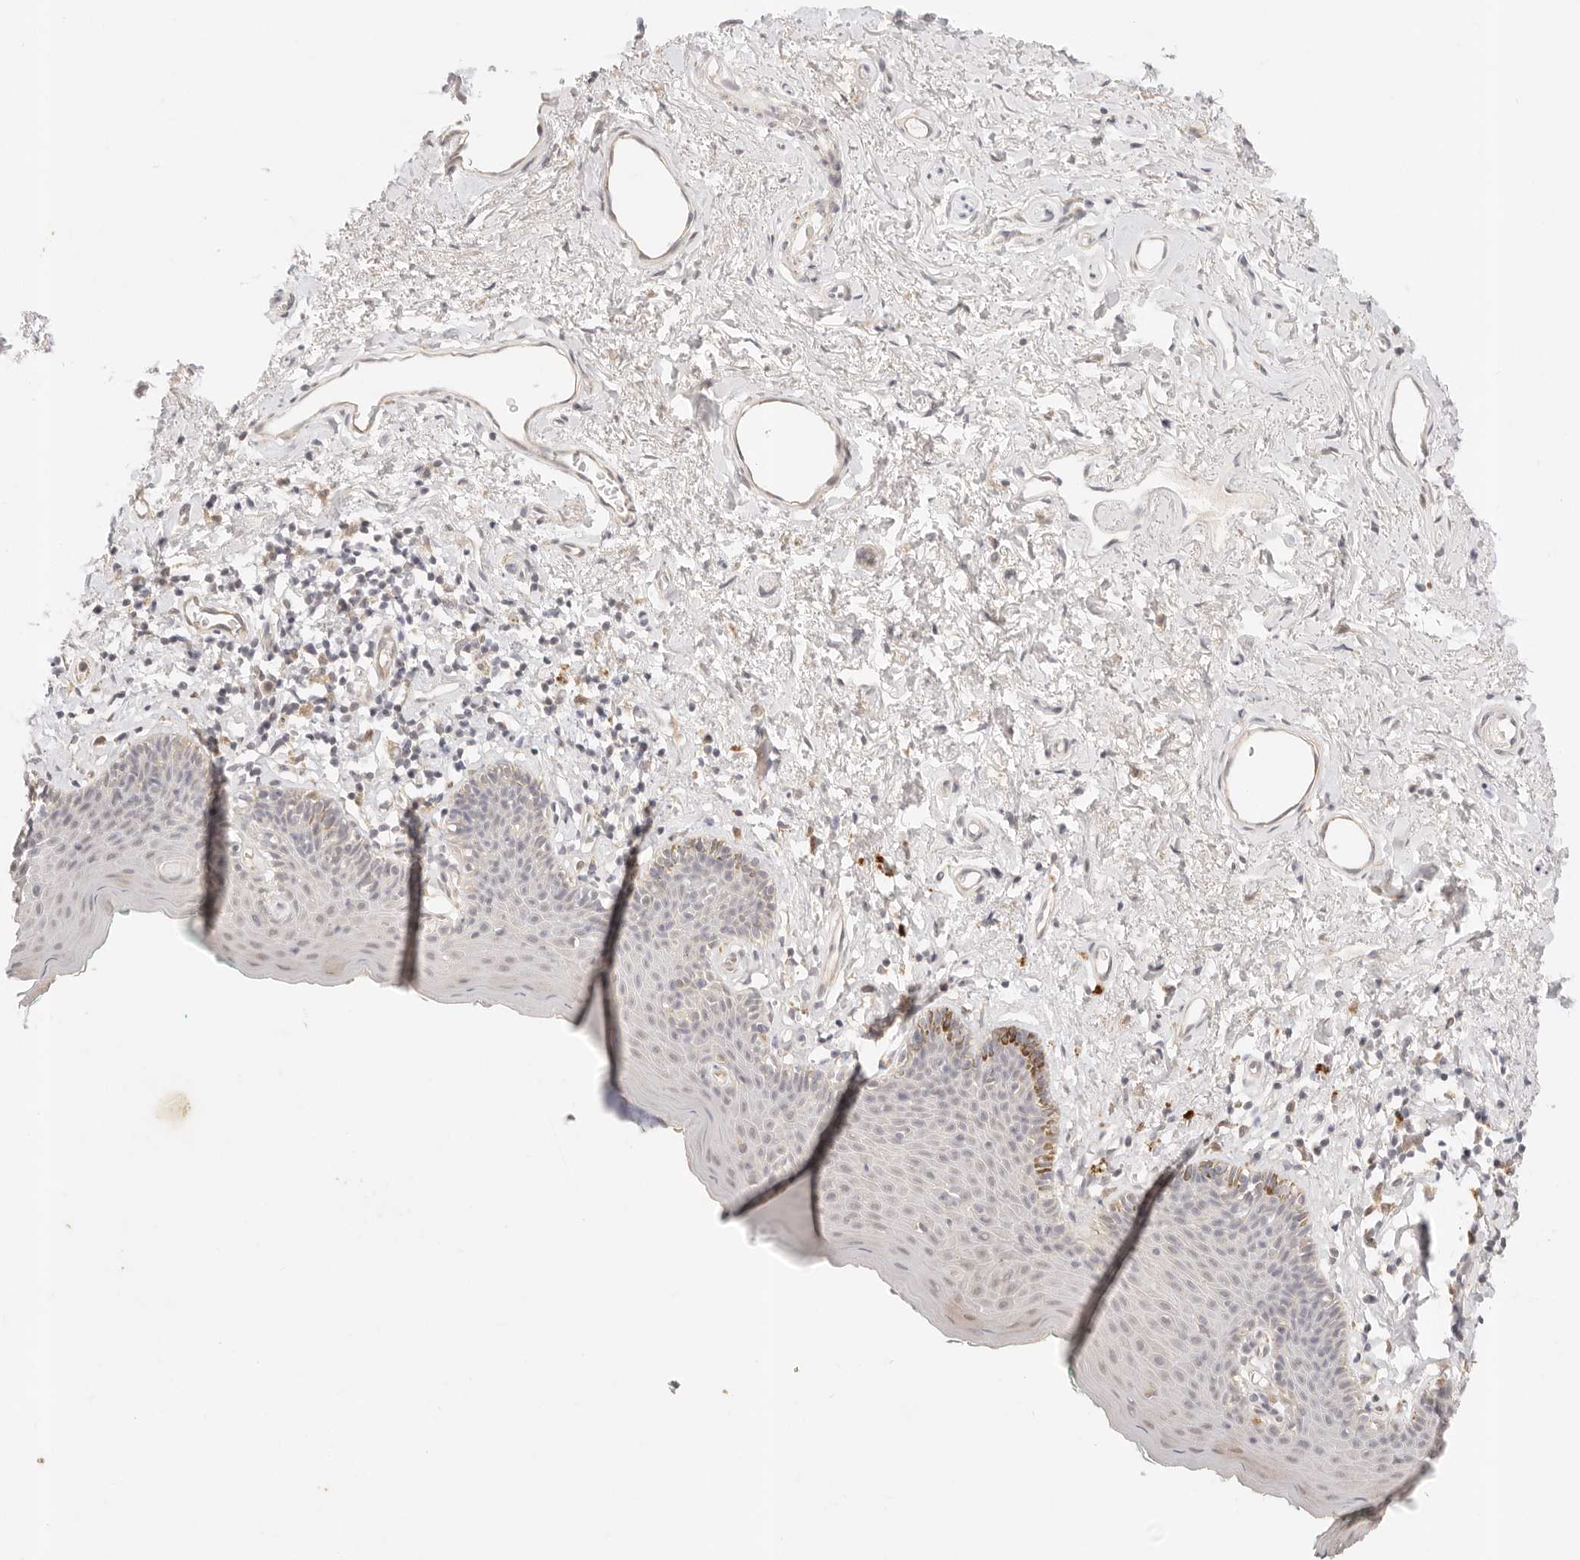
{"staining": {"intensity": "moderate", "quantity": "<25%", "location": "cytoplasmic/membranous"}, "tissue": "skin", "cell_type": "Epidermal cells", "image_type": "normal", "snomed": [{"axis": "morphology", "description": "Normal tissue, NOS"}, {"axis": "topography", "description": "Vulva"}], "caption": "Skin stained for a protein (brown) reveals moderate cytoplasmic/membranous positive positivity in about <25% of epidermal cells.", "gene": "GPR156", "patient": {"sex": "female", "age": 66}}